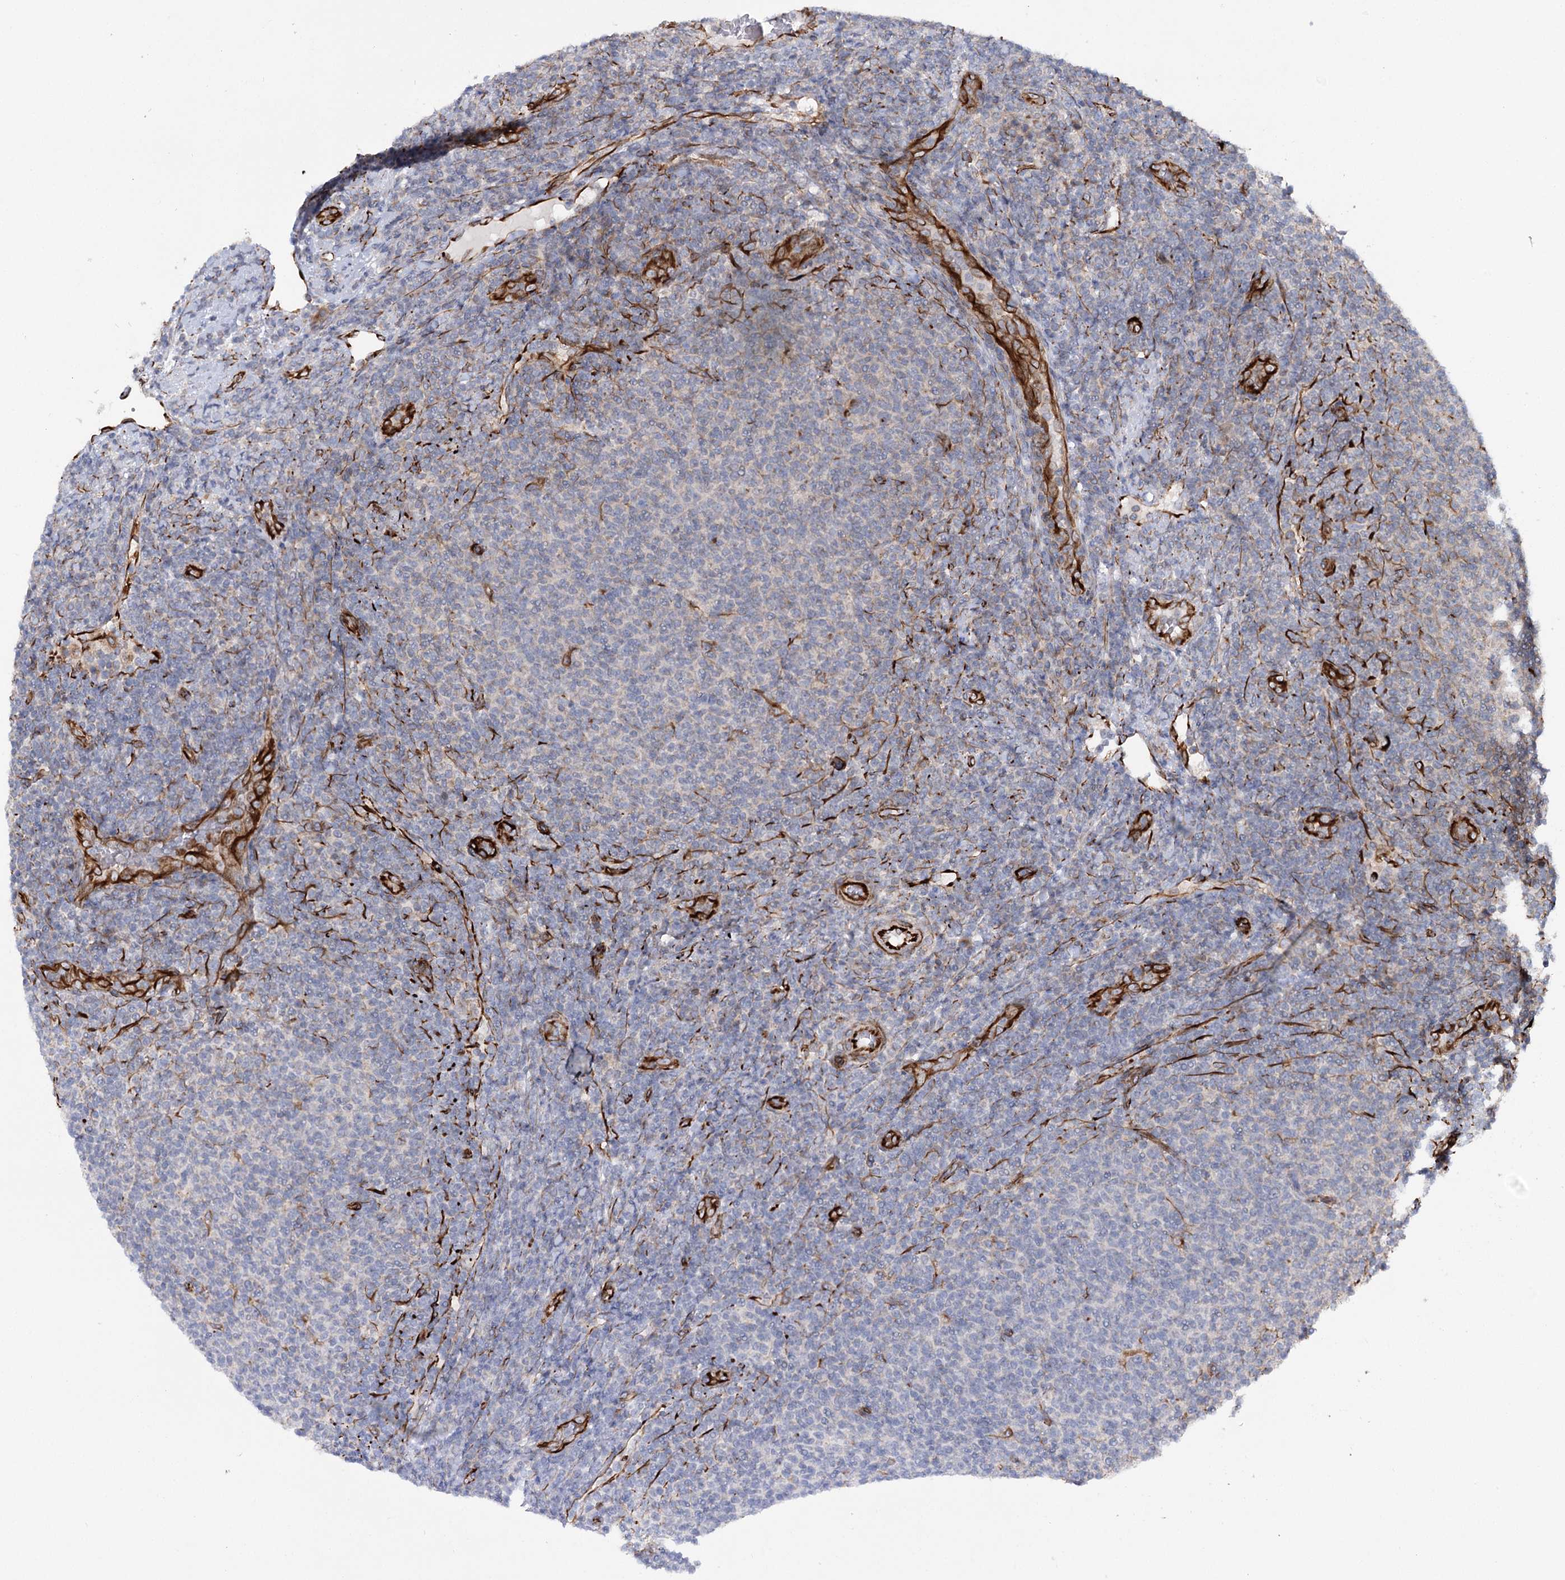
{"staining": {"intensity": "negative", "quantity": "none", "location": "none"}, "tissue": "lymphoma", "cell_type": "Tumor cells", "image_type": "cancer", "snomed": [{"axis": "morphology", "description": "Malignant lymphoma, non-Hodgkin's type, Low grade"}, {"axis": "topography", "description": "Lymph node"}], "caption": "Immunohistochemistry (IHC) of human low-grade malignant lymphoma, non-Hodgkin's type shows no positivity in tumor cells.", "gene": "DPEP2", "patient": {"sex": "male", "age": 66}}